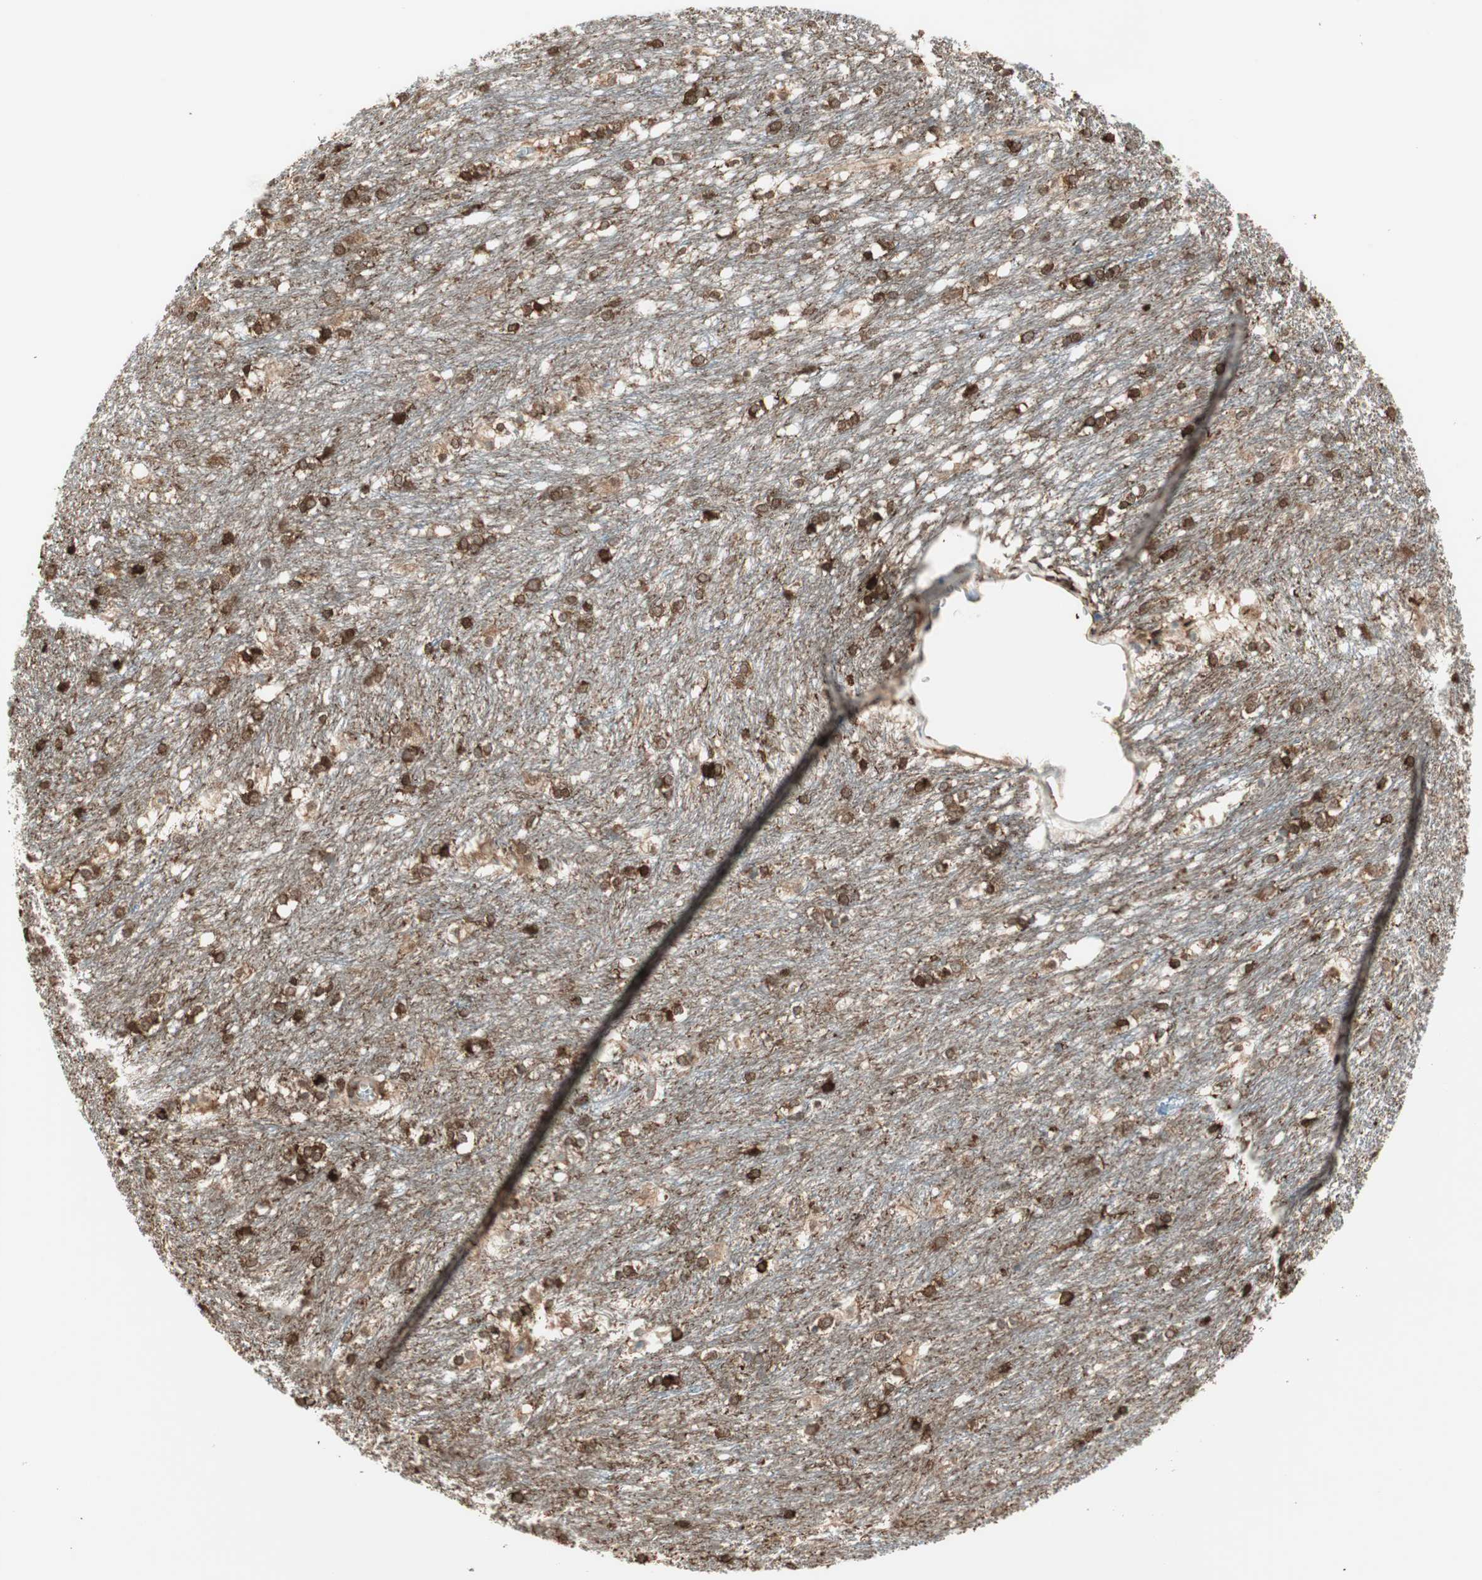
{"staining": {"intensity": "strong", "quantity": ">75%", "location": "cytoplasmic/membranous,nuclear"}, "tissue": "caudate", "cell_type": "Glial cells", "image_type": "normal", "snomed": [{"axis": "morphology", "description": "Normal tissue, NOS"}, {"axis": "topography", "description": "Lateral ventricle wall"}], "caption": "Caudate stained for a protein (brown) exhibits strong cytoplasmic/membranous,nuclear positive expression in about >75% of glial cells.", "gene": "MMP3", "patient": {"sex": "female", "age": 19}}